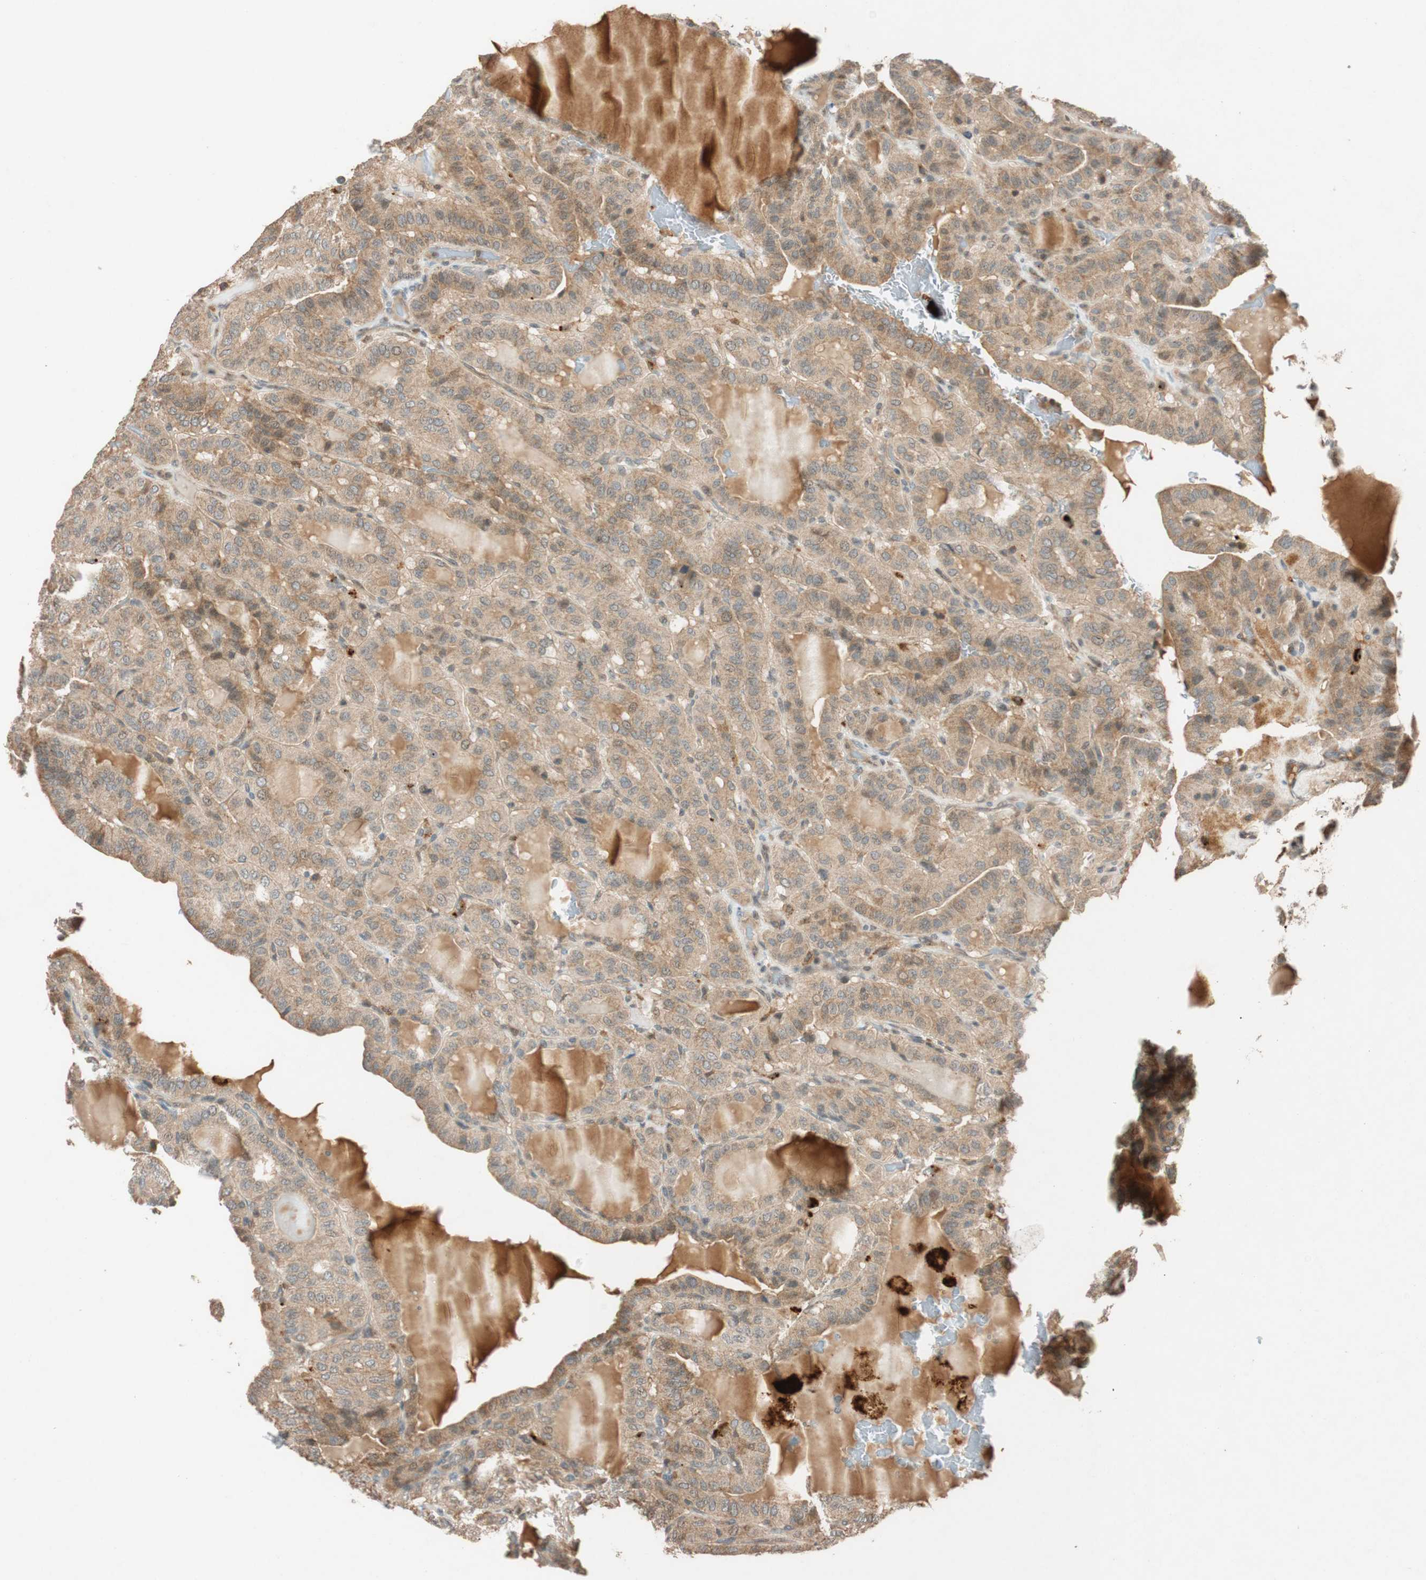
{"staining": {"intensity": "moderate", "quantity": ">75%", "location": "cytoplasmic/membranous"}, "tissue": "thyroid cancer", "cell_type": "Tumor cells", "image_type": "cancer", "snomed": [{"axis": "morphology", "description": "Papillary adenocarcinoma, NOS"}, {"axis": "topography", "description": "Thyroid gland"}], "caption": "An image showing moderate cytoplasmic/membranous positivity in approximately >75% of tumor cells in thyroid cancer (papillary adenocarcinoma), as visualized by brown immunohistochemical staining.", "gene": "GLB1", "patient": {"sex": "male", "age": 77}}